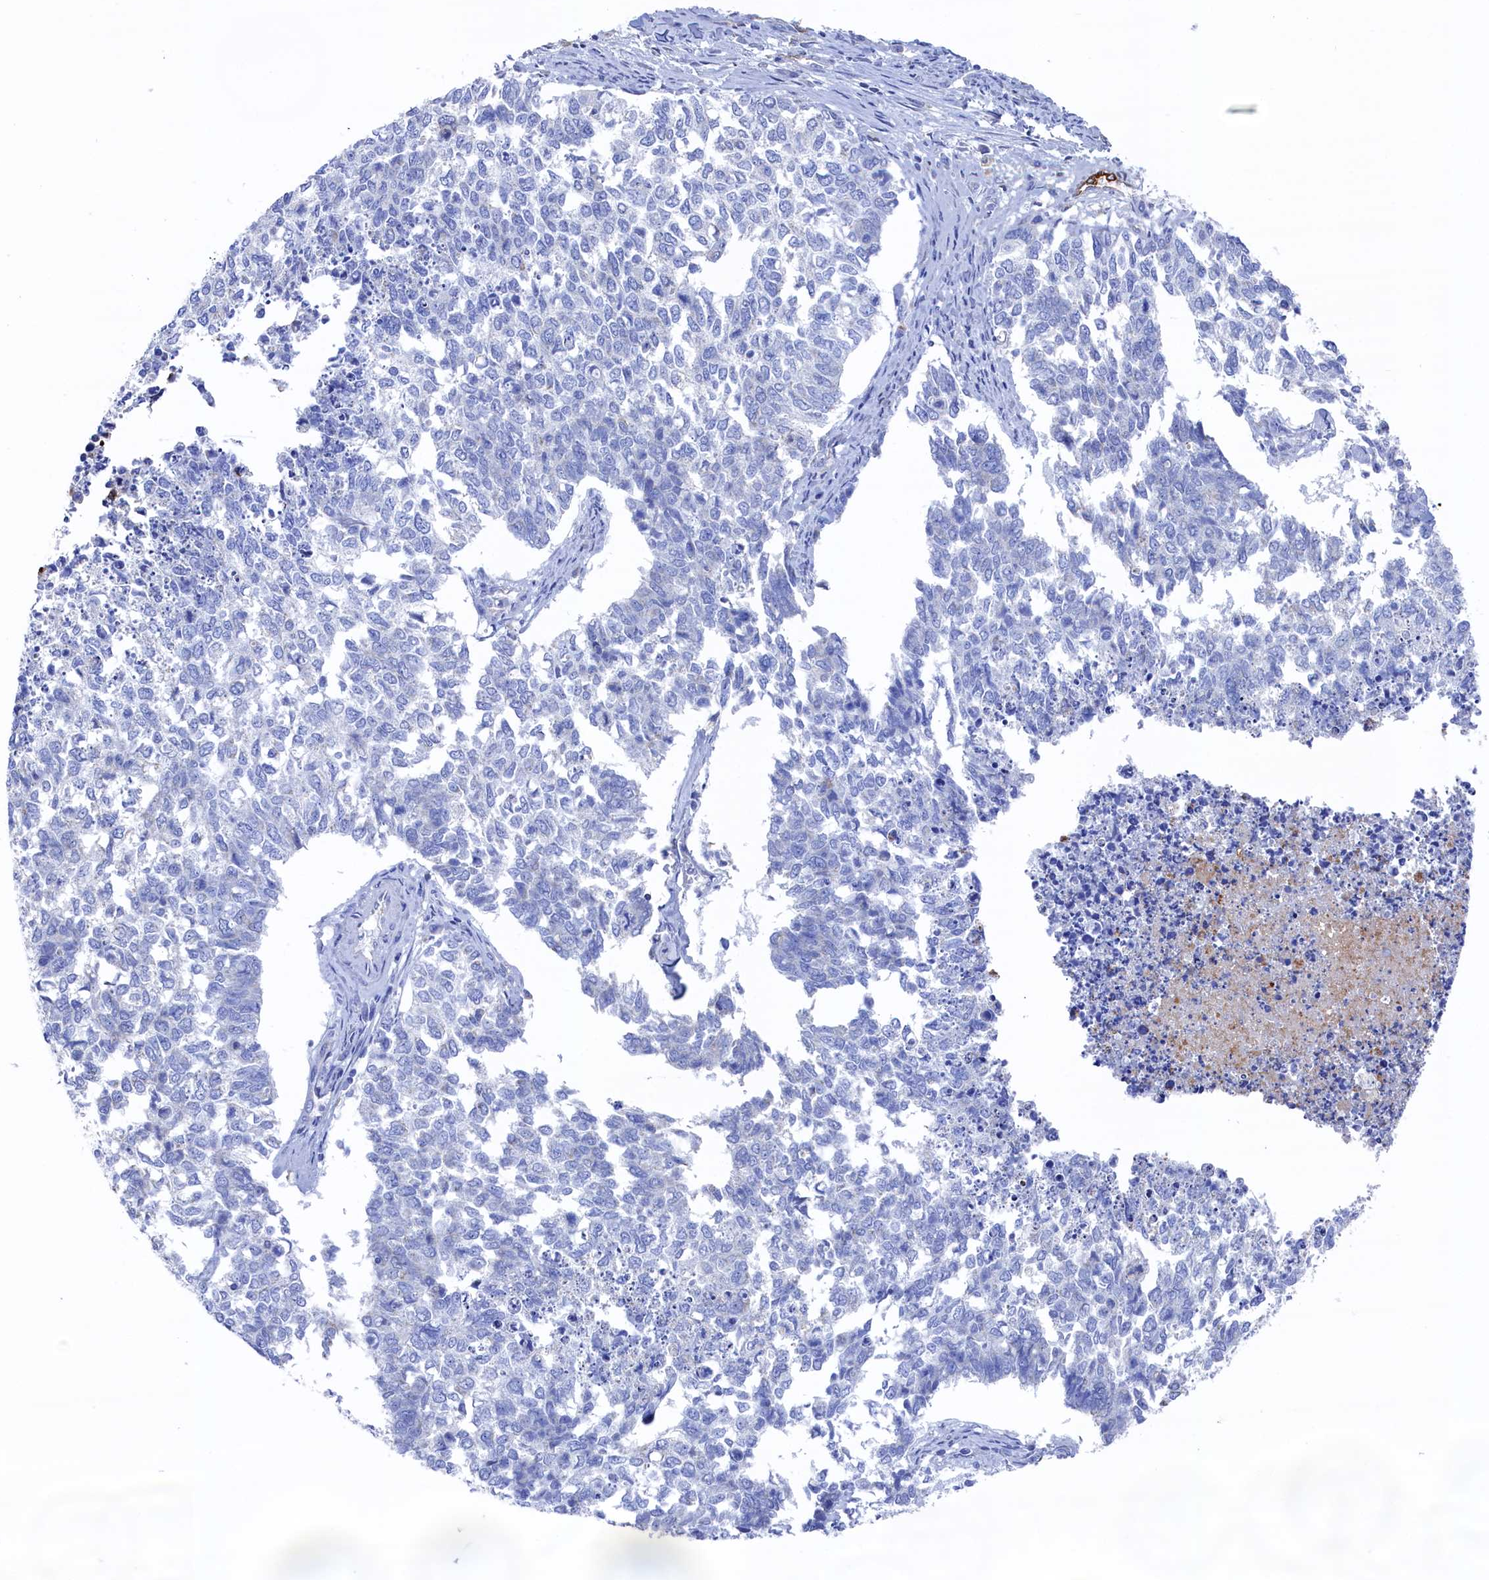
{"staining": {"intensity": "negative", "quantity": "none", "location": "none"}, "tissue": "cervical cancer", "cell_type": "Tumor cells", "image_type": "cancer", "snomed": [{"axis": "morphology", "description": "Squamous cell carcinoma, NOS"}, {"axis": "topography", "description": "Cervix"}], "caption": "IHC histopathology image of cervical cancer (squamous cell carcinoma) stained for a protein (brown), which displays no positivity in tumor cells.", "gene": "C12orf73", "patient": {"sex": "female", "age": 63}}